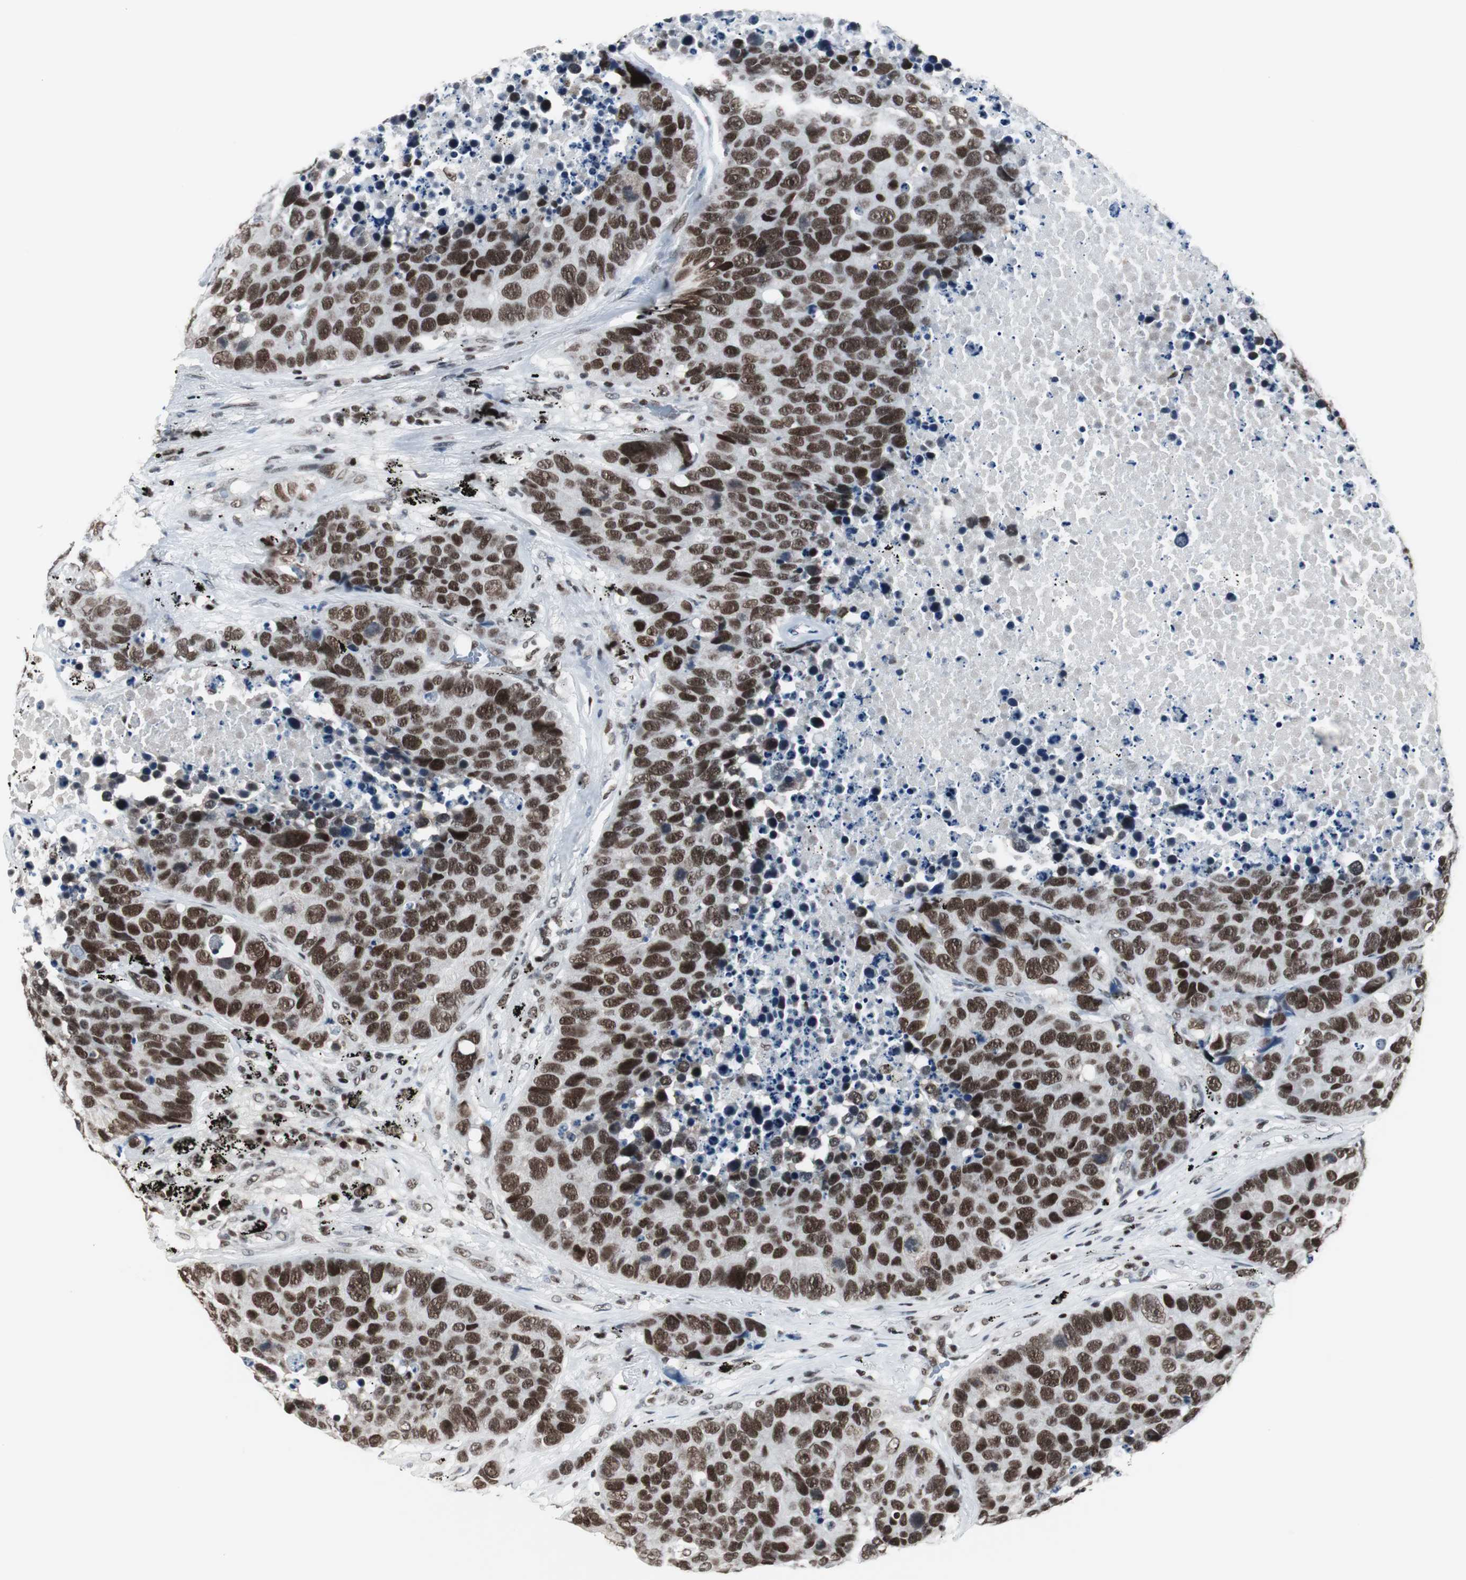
{"staining": {"intensity": "strong", "quantity": ">75%", "location": "nuclear"}, "tissue": "carcinoid", "cell_type": "Tumor cells", "image_type": "cancer", "snomed": [{"axis": "morphology", "description": "Carcinoid, malignant, NOS"}, {"axis": "topography", "description": "Lung"}], "caption": "Protein analysis of carcinoid tissue demonstrates strong nuclear staining in about >75% of tumor cells.", "gene": "RAD9A", "patient": {"sex": "male", "age": 60}}